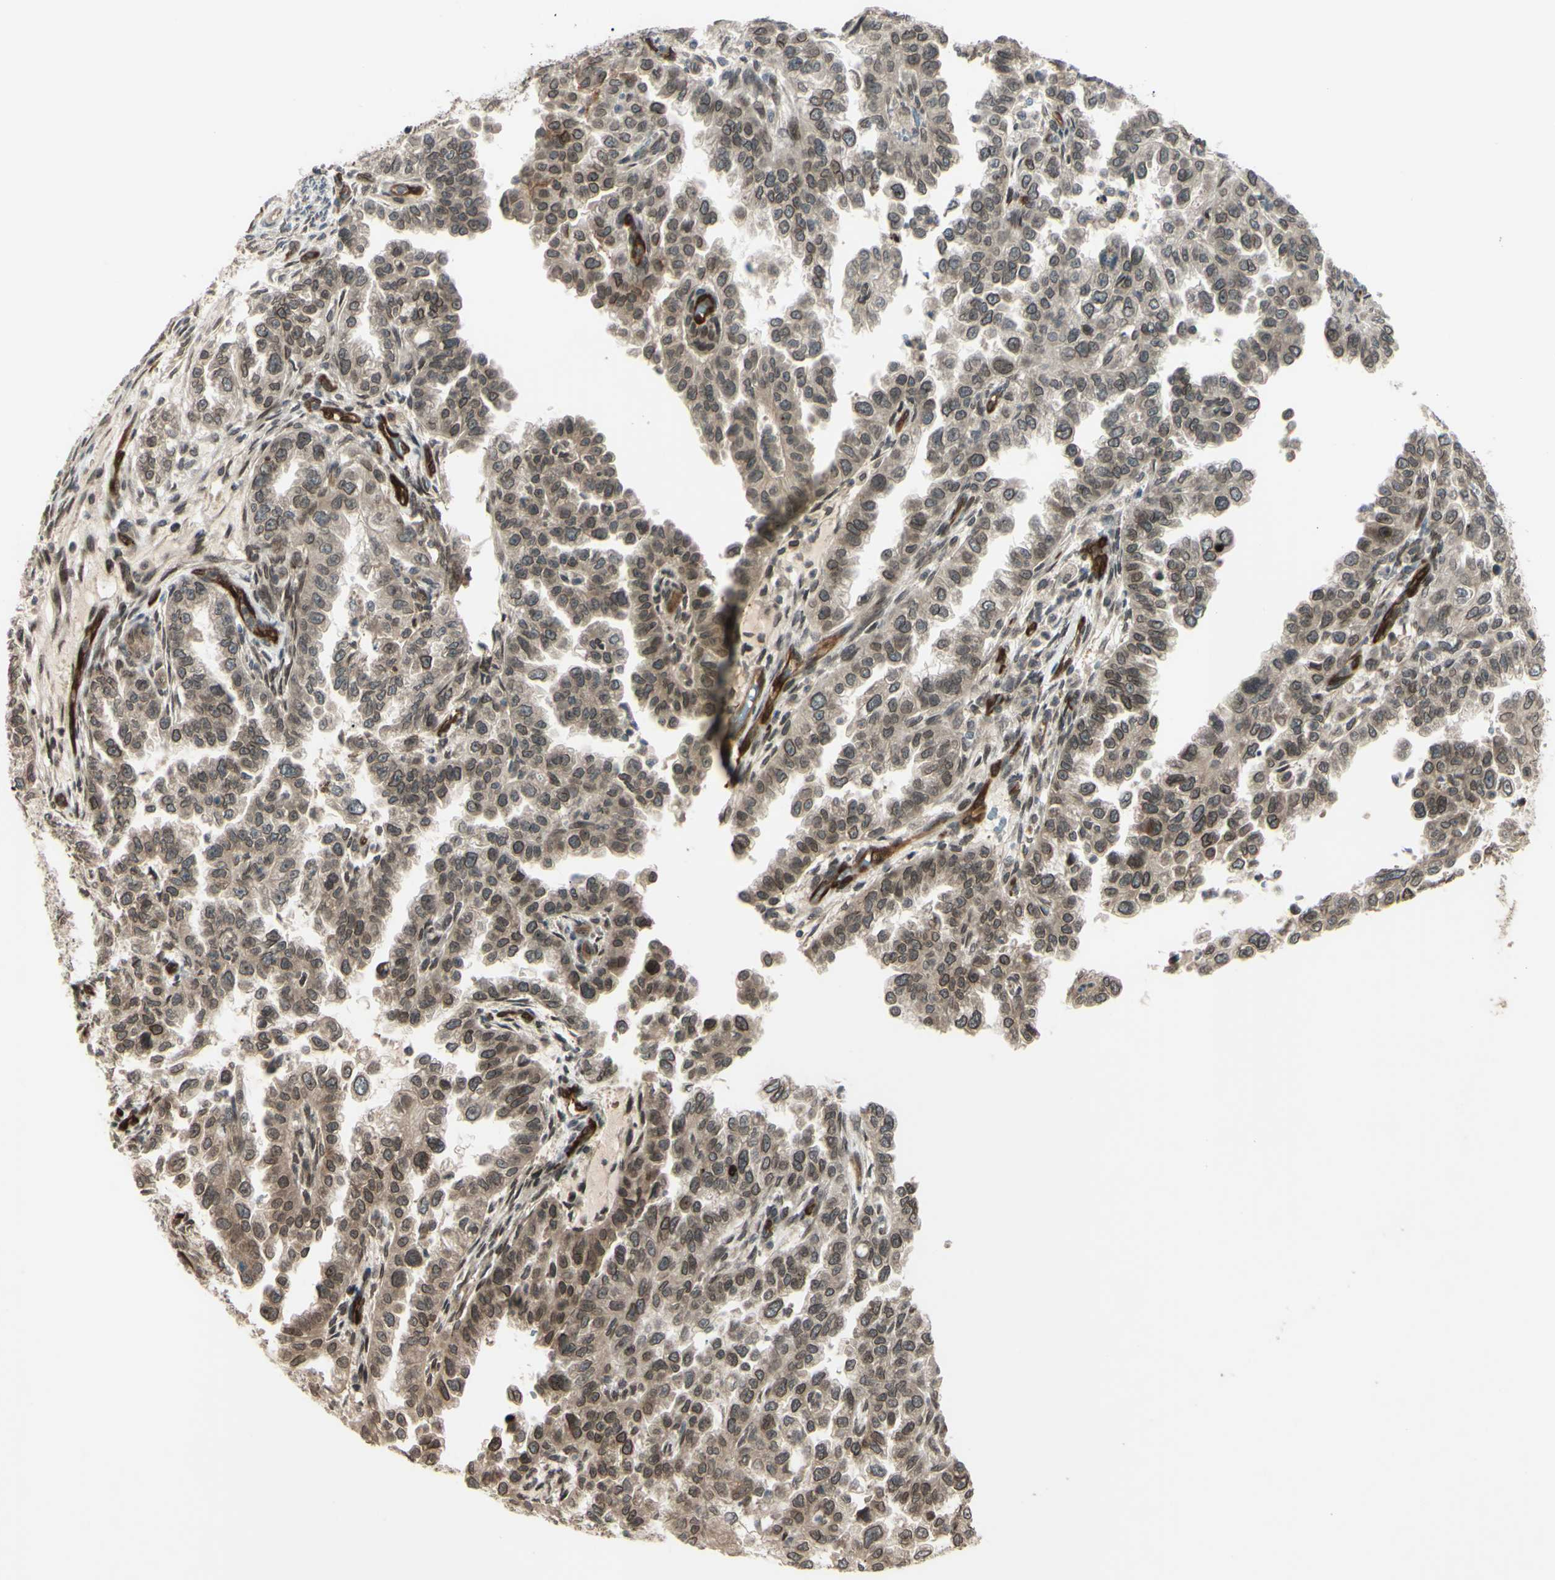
{"staining": {"intensity": "moderate", "quantity": ">75%", "location": "cytoplasmic/membranous,nuclear"}, "tissue": "endometrial cancer", "cell_type": "Tumor cells", "image_type": "cancer", "snomed": [{"axis": "morphology", "description": "Adenocarcinoma, NOS"}, {"axis": "topography", "description": "Endometrium"}], "caption": "Moderate cytoplasmic/membranous and nuclear positivity is present in about >75% of tumor cells in endometrial cancer.", "gene": "MLF2", "patient": {"sex": "female", "age": 85}}